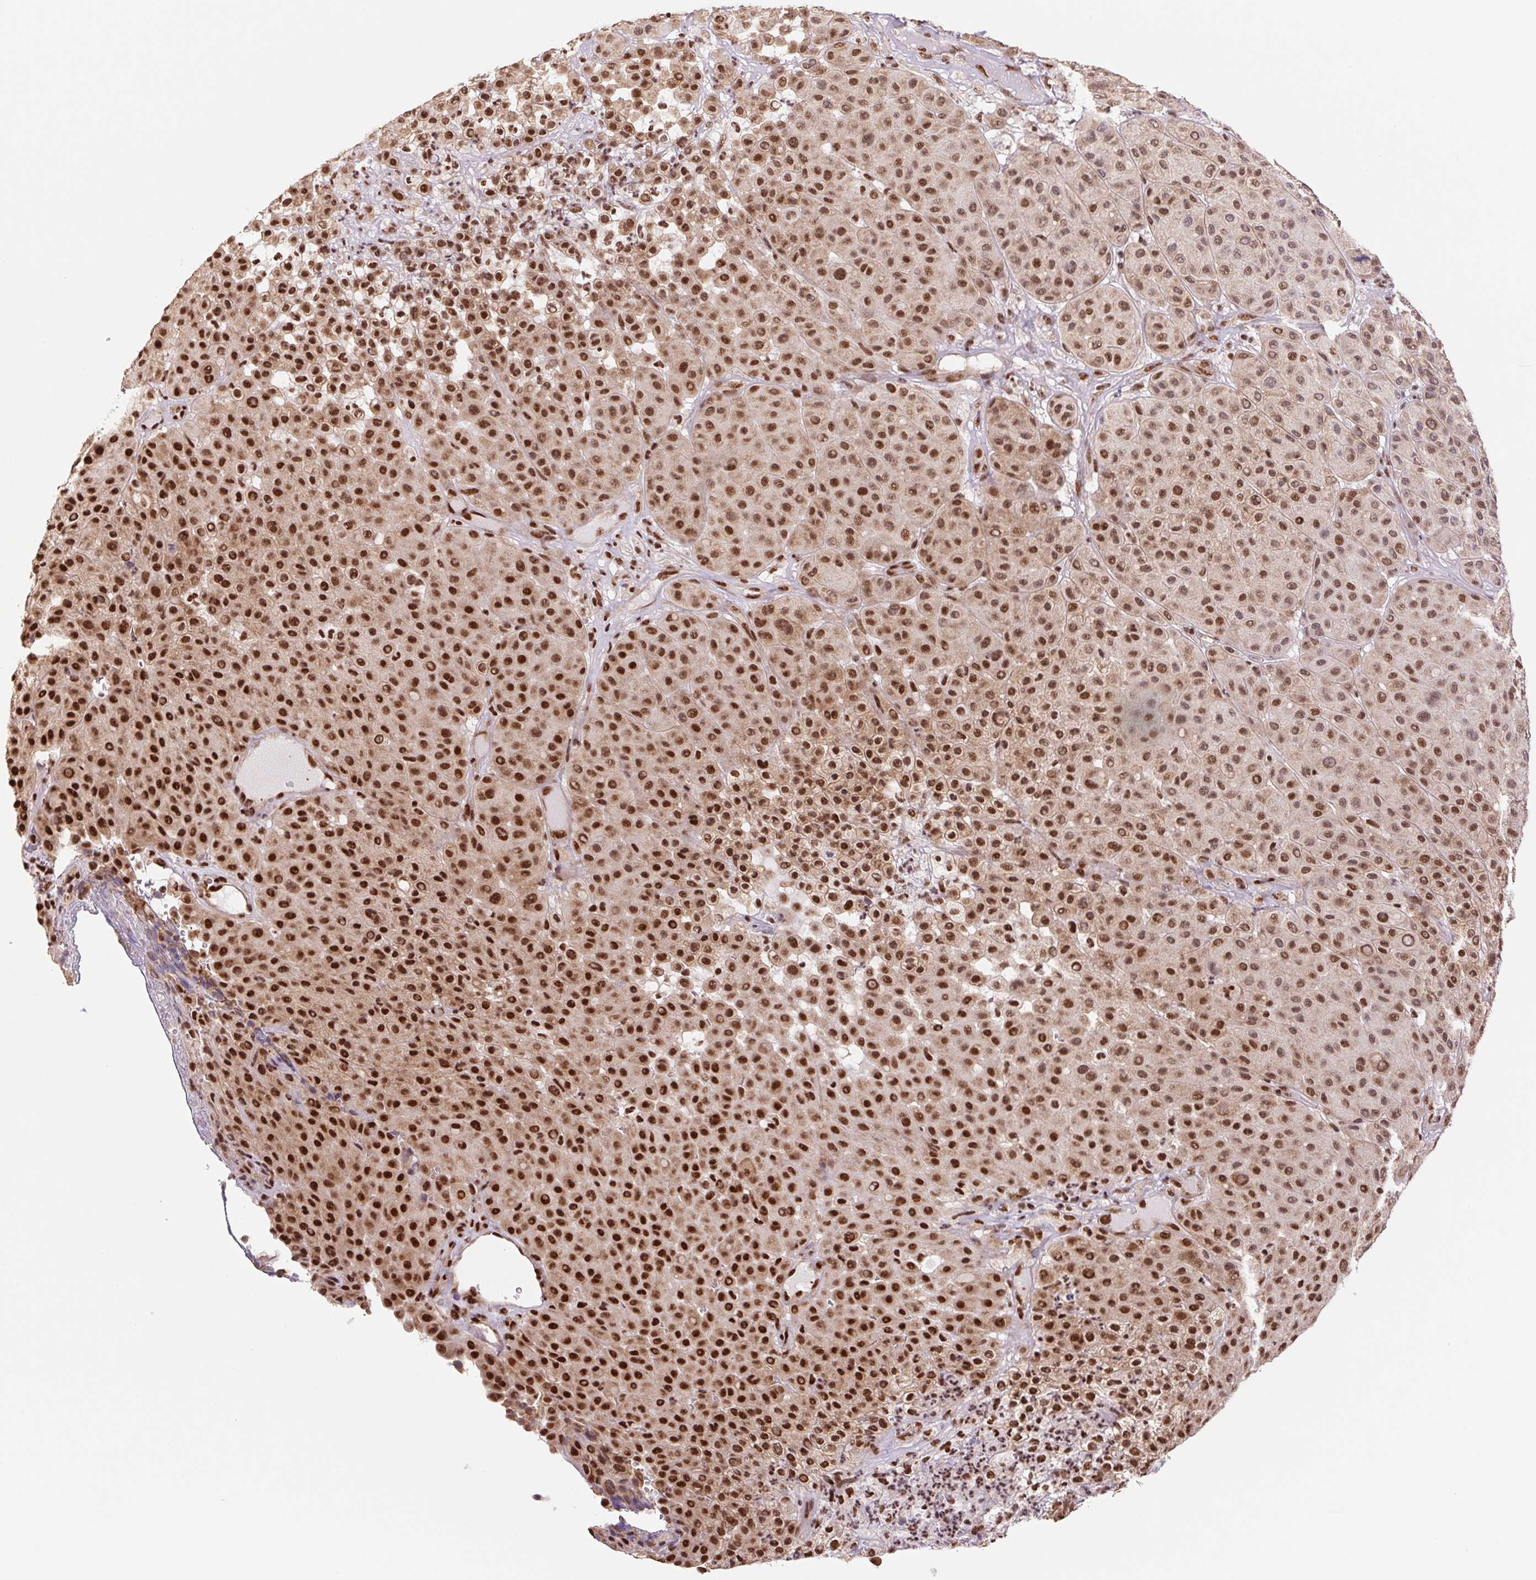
{"staining": {"intensity": "strong", "quantity": ">75%", "location": "nuclear"}, "tissue": "melanoma", "cell_type": "Tumor cells", "image_type": "cancer", "snomed": [{"axis": "morphology", "description": "Malignant melanoma, Metastatic site"}, {"axis": "topography", "description": "Smooth muscle"}], "caption": "Tumor cells display high levels of strong nuclear positivity in about >75% of cells in human melanoma.", "gene": "CWC25", "patient": {"sex": "male", "age": 41}}